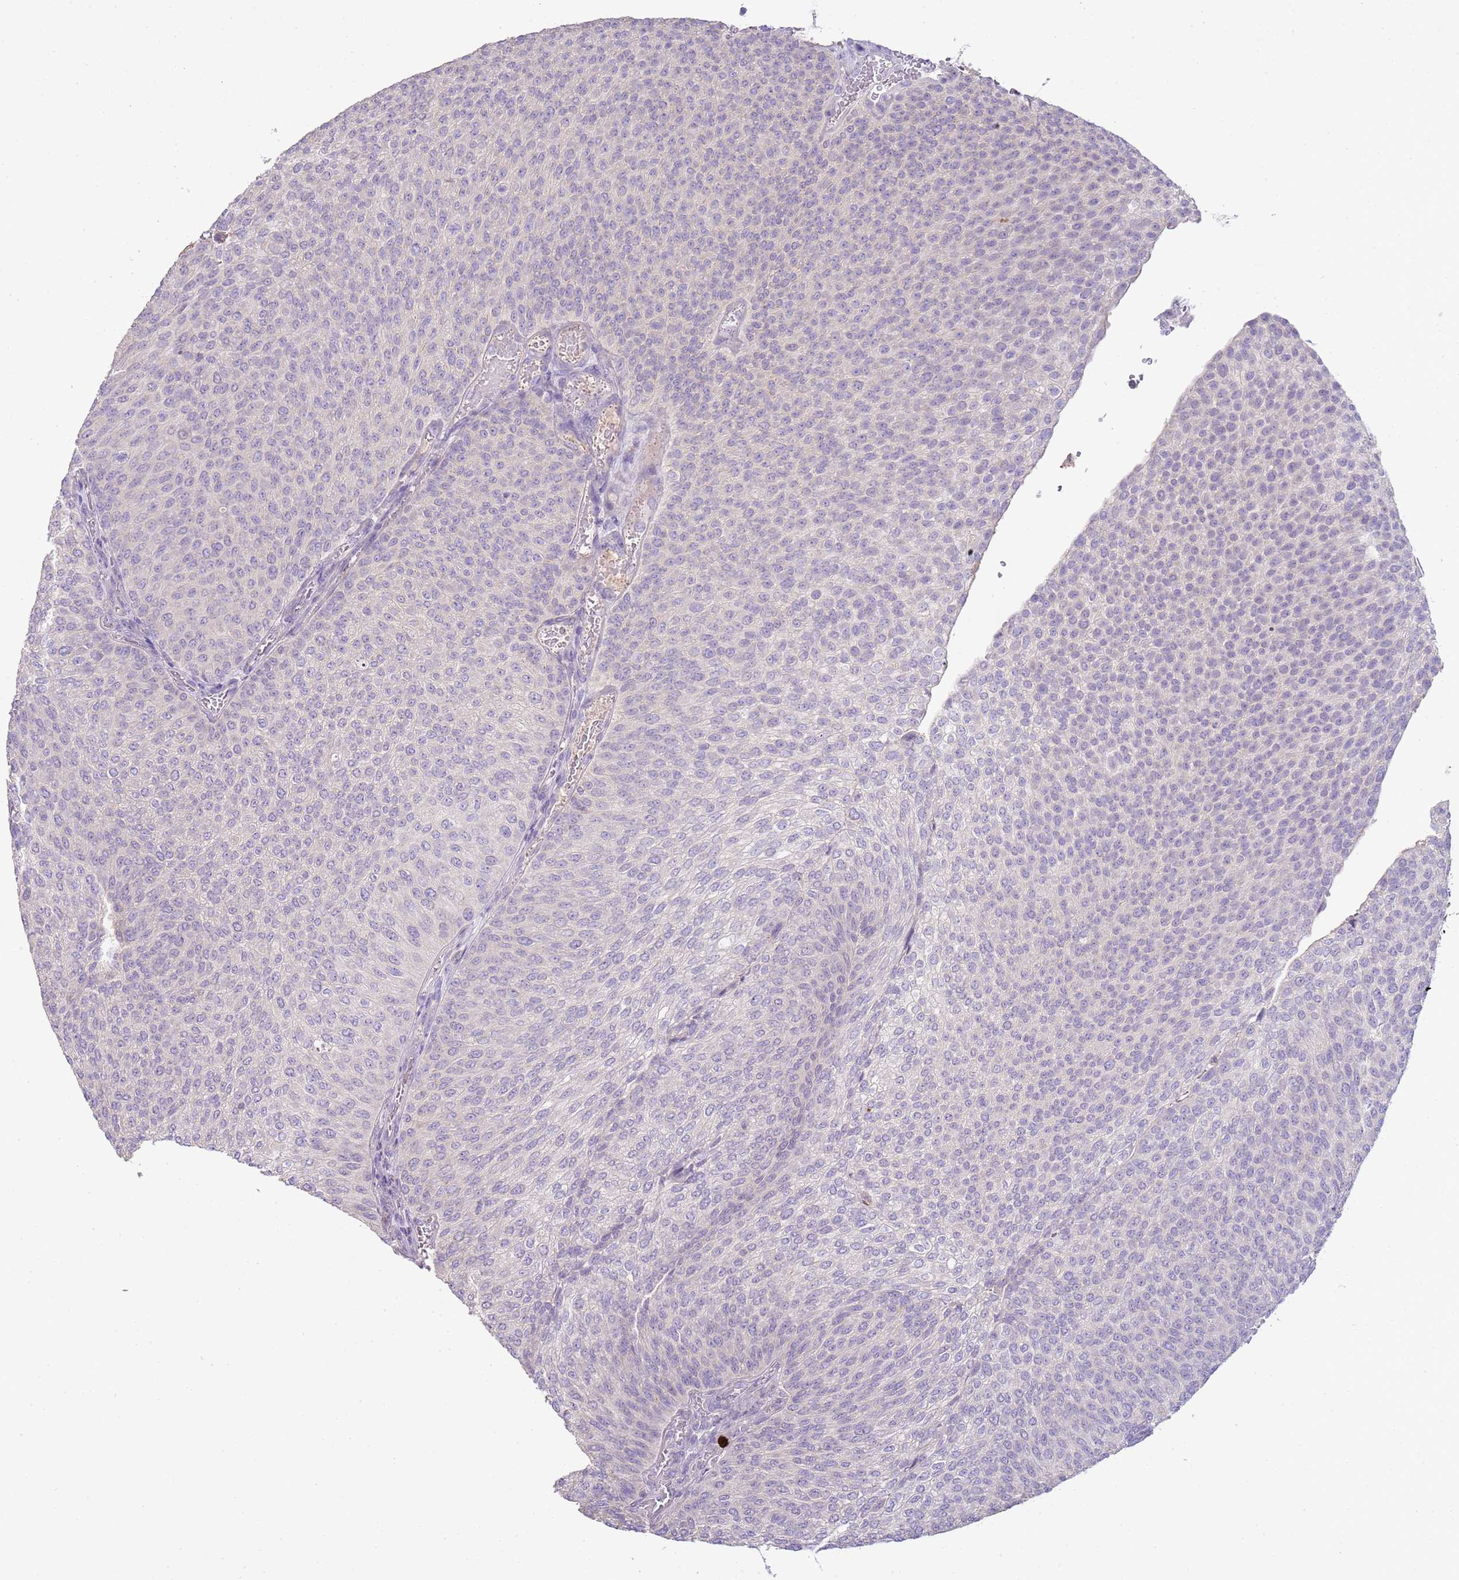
{"staining": {"intensity": "negative", "quantity": "none", "location": "none"}, "tissue": "urothelial cancer", "cell_type": "Tumor cells", "image_type": "cancer", "snomed": [{"axis": "morphology", "description": "Urothelial carcinoma, High grade"}, {"axis": "topography", "description": "Urinary bladder"}], "caption": "Immunohistochemical staining of urothelial cancer reveals no significant expression in tumor cells.", "gene": "IL2RG", "patient": {"sex": "female", "age": 79}}